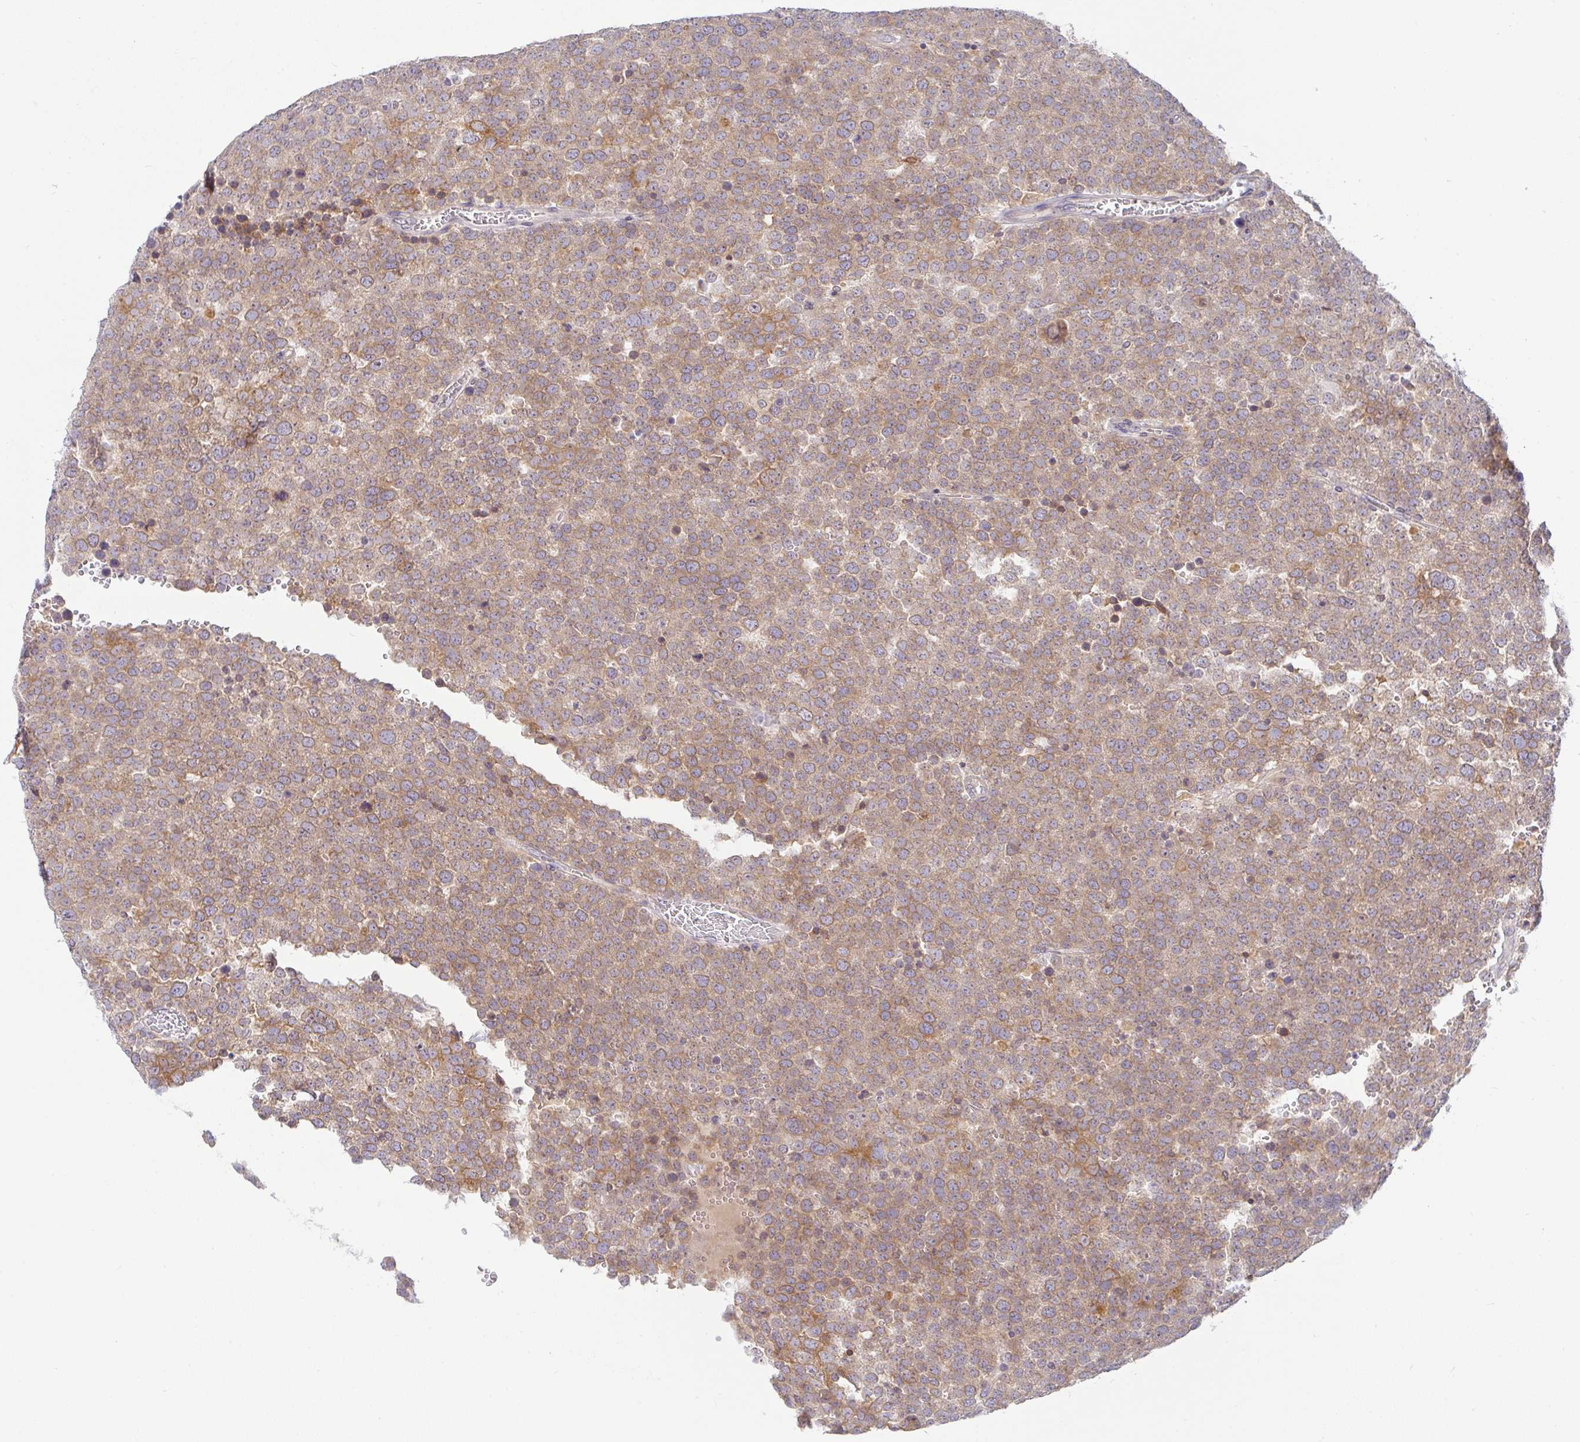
{"staining": {"intensity": "moderate", "quantity": ">75%", "location": "cytoplasmic/membranous"}, "tissue": "testis cancer", "cell_type": "Tumor cells", "image_type": "cancer", "snomed": [{"axis": "morphology", "description": "Seminoma, NOS"}, {"axis": "topography", "description": "Testis"}], "caption": "The immunohistochemical stain labels moderate cytoplasmic/membranous expression in tumor cells of testis cancer (seminoma) tissue.", "gene": "DERL2", "patient": {"sex": "male", "age": 71}}